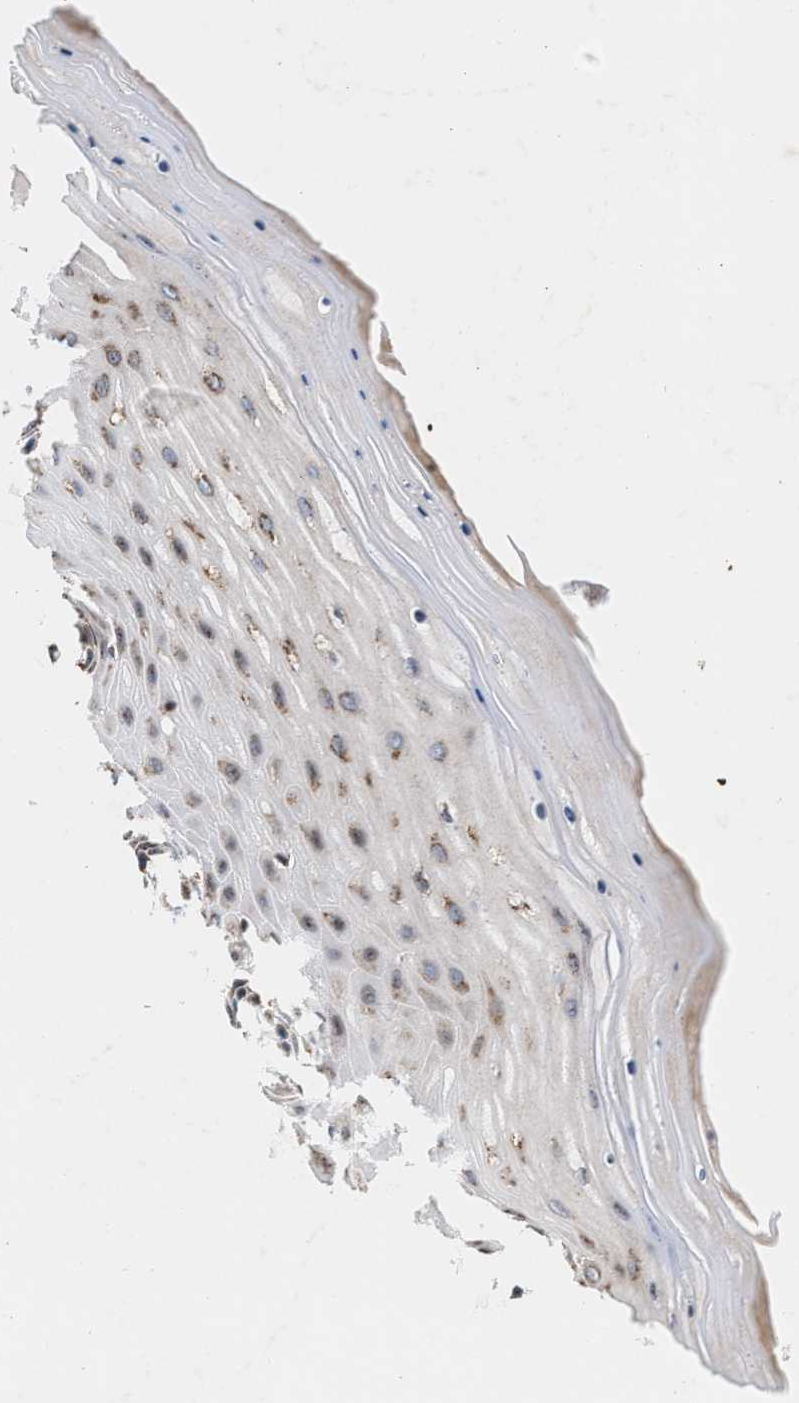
{"staining": {"intensity": "moderate", "quantity": ">75%", "location": "cytoplasmic/membranous"}, "tissue": "cervix", "cell_type": "Glandular cells", "image_type": "normal", "snomed": [{"axis": "morphology", "description": "Normal tissue, NOS"}, {"axis": "topography", "description": "Cervix"}], "caption": "This is an image of IHC staining of unremarkable cervix, which shows moderate expression in the cytoplasmic/membranous of glandular cells.", "gene": "SGK1", "patient": {"sex": "female", "age": 55}}